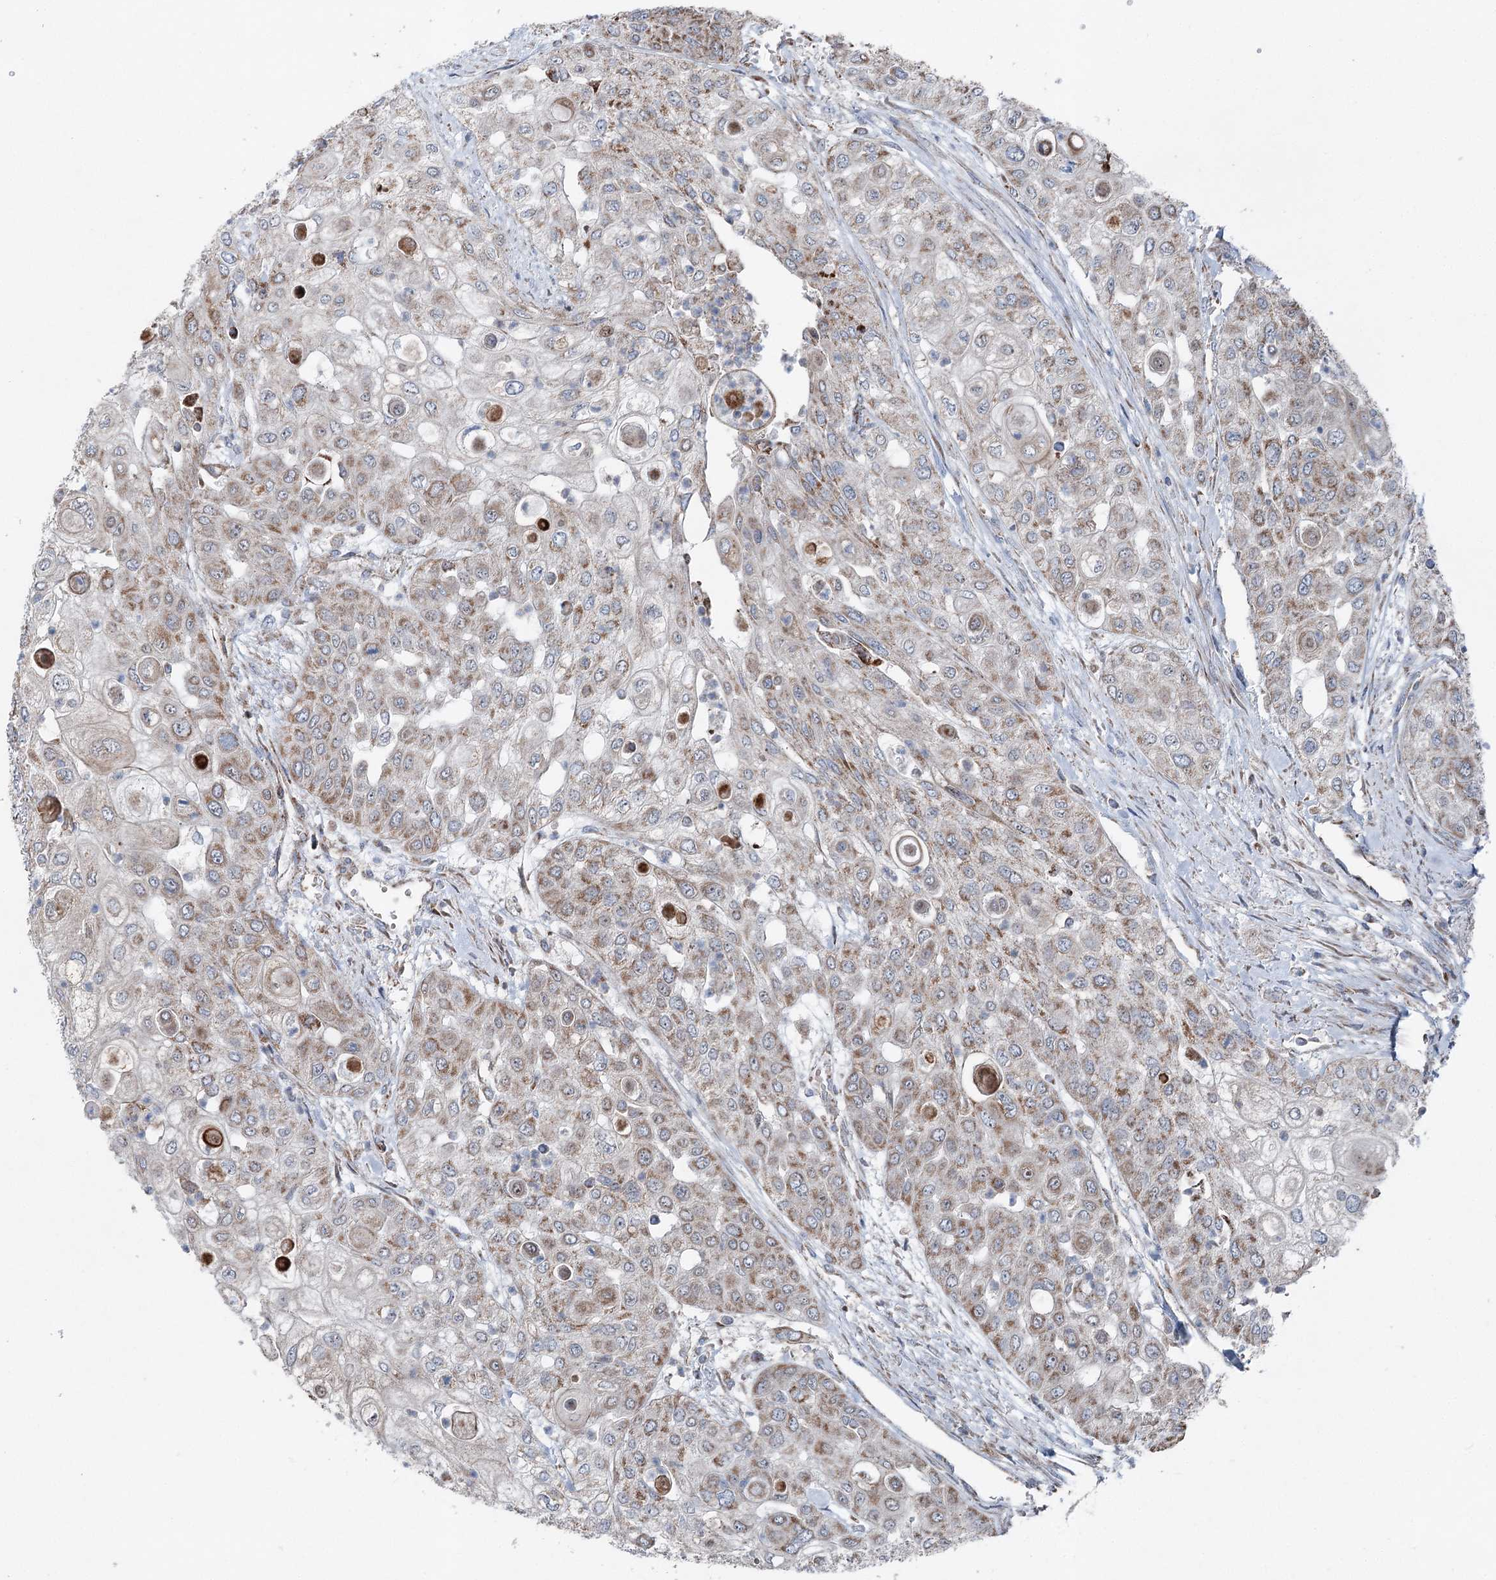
{"staining": {"intensity": "moderate", "quantity": "<25%", "location": "cytoplasmic/membranous"}, "tissue": "urothelial cancer", "cell_type": "Tumor cells", "image_type": "cancer", "snomed": [{"axis": "morphology", "description": "Urothelial carcinoma, High grade"}, {"axis": "topography", "description": "Urinary bladder"}], "caption": "This image demonstrates immunohistochemistry (IHC) staining of human urothelial carcinoma (high-grade), with low moderate cytoplasmic/membranous staining in about <25% of tumor cells.", "gene": "UCN3", "patient": {"sex": "female", "age": 79}}